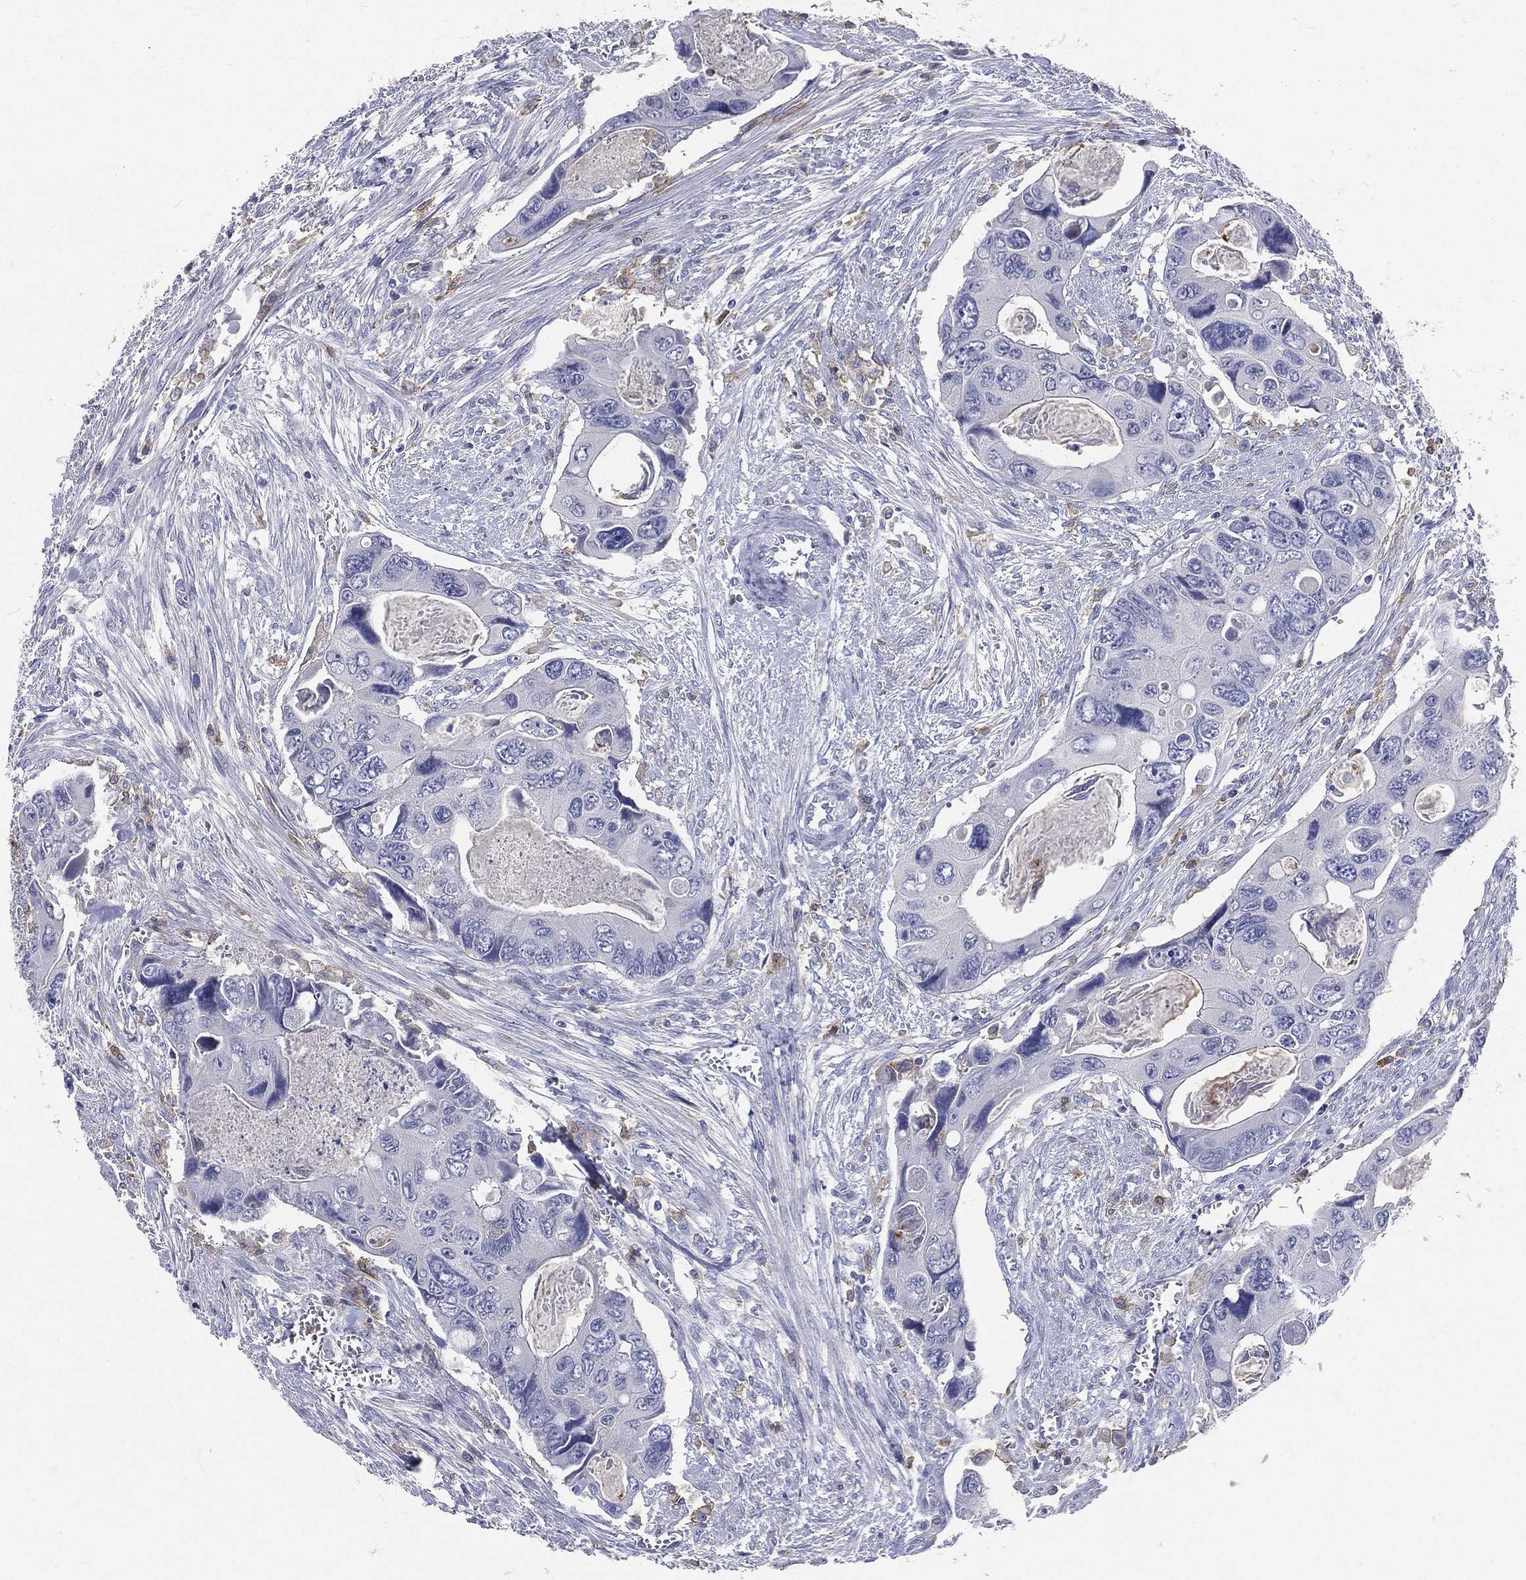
{"staining": {"intensity": "negative", "quantity": "none", "location": "none"}, "tissue": "colorectal cancer", "cell_type": "Tumor cells", "image_type": "cancer", "snomed": [{"axis": "morphology", "description": "Adenocarcinoma, NOS"}, {"axis": "topography", "description": "Rectum"}], "caption": "There is no significant expression in tumor cells of adenocarcinoma (colorectal).", "gene": "CD33", "patient": {"sex": "male", "age": 62}}